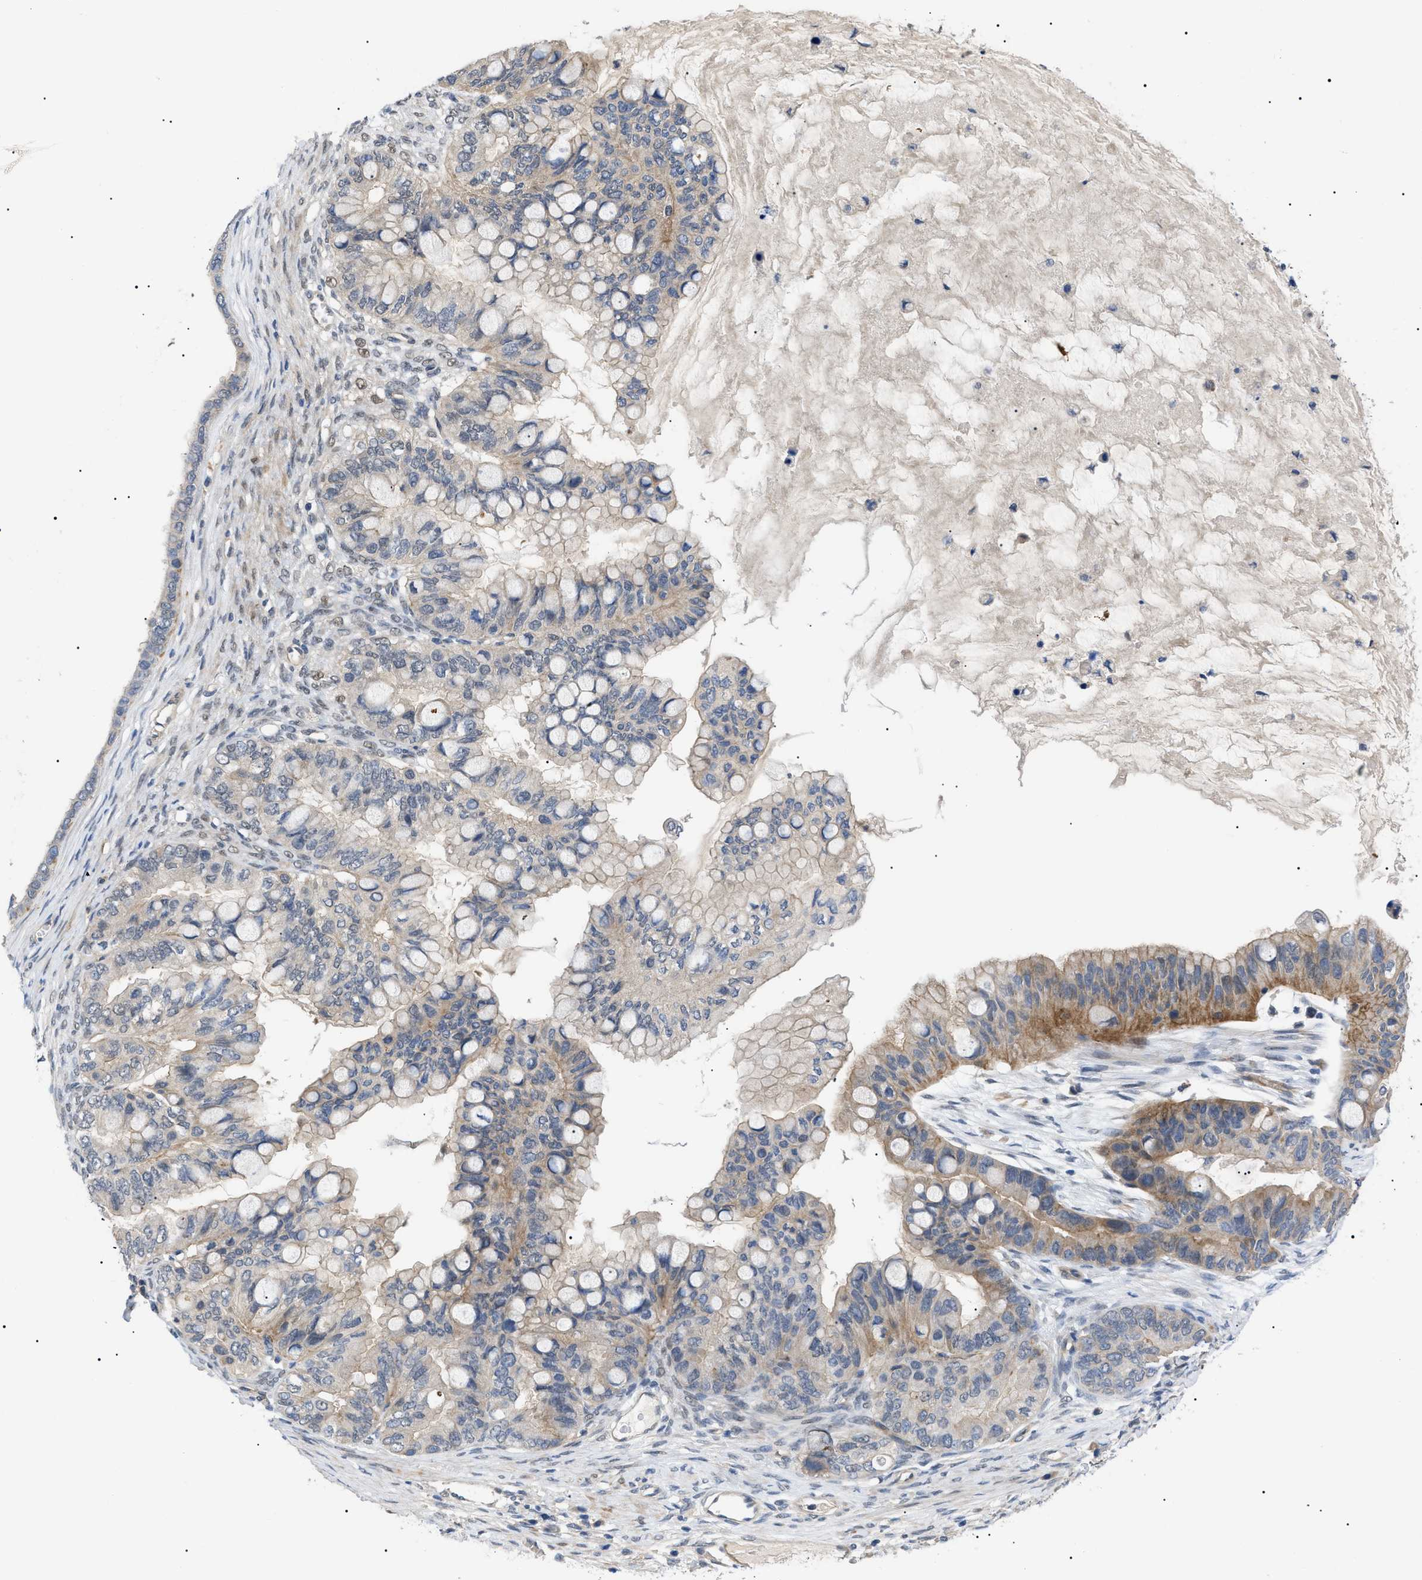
{"staining": {"intensity": "weak", "quantity": ">75%", "location": "cytoplasmic/membranous"}, "tissue": "ovarian cancer", "cell_type": "Tumor cells", "image_type": "cancer", "snomed": [{"axis": "morphology", "description": "Cystadenocarcinoma, mucinous, NOS"}, {"axis": "topography", "description": "Ovary"}], "caption": "Tumor cells display low levels of weak cytoplasmic/membranous staining in about >75% of cells in ovarian cancer (mucinous cystadenocarcinoma). The staining was performed using DAB, with brown indicating positive protein expression. Nuclei are stained blue with hematoxylin.", "gene": "CRCP", "patient": {"sex": "female", "age": 80}}